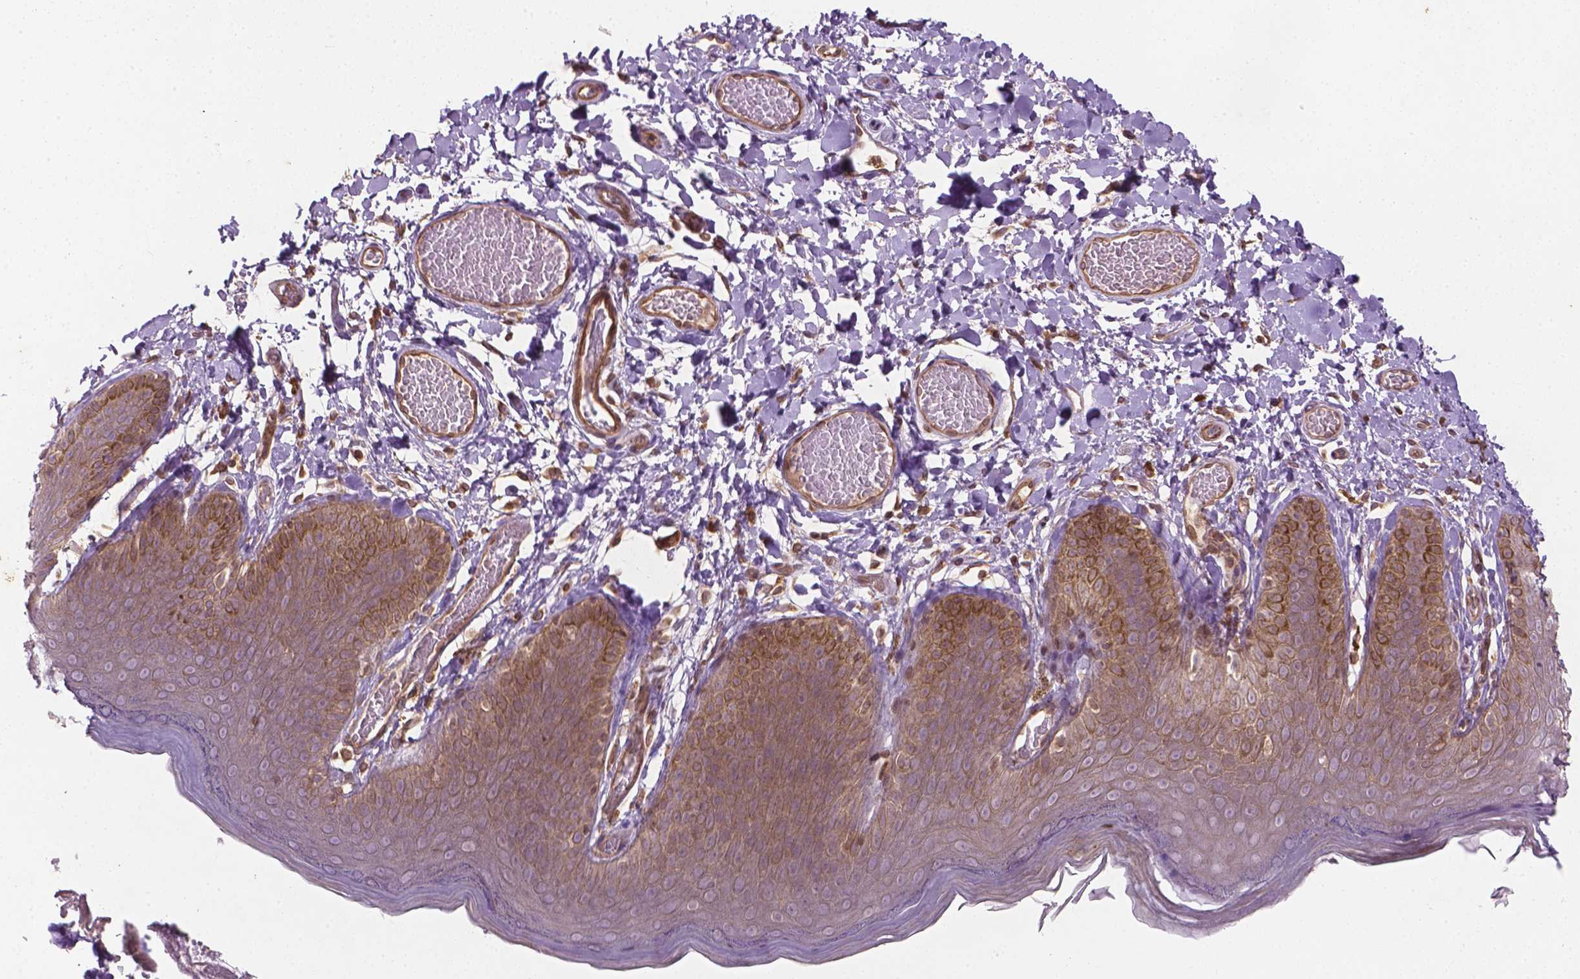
{"staining": {"intensity": "moderate", "quantity": "<25%", "location": "cytoplasmic/membranous"}, "tissue": "skin", "cell_type": "Epidermal cells", "image_type": "normal", "snomed": [{"axis": "morphology", "description": "Normal tissue, NOS"}, {"axis": "topography", "description": "Anal"}], "caption": "This micrograph demonstrates normal skin stained with IHC to label a protein in brown. The cytoplasmic/membranous of epidermal cells show moderate positivity for the protein. Nuclei are counter-stained blue.", "gene": "TCHP", "patient": {"sex": "male", "age": 53}}